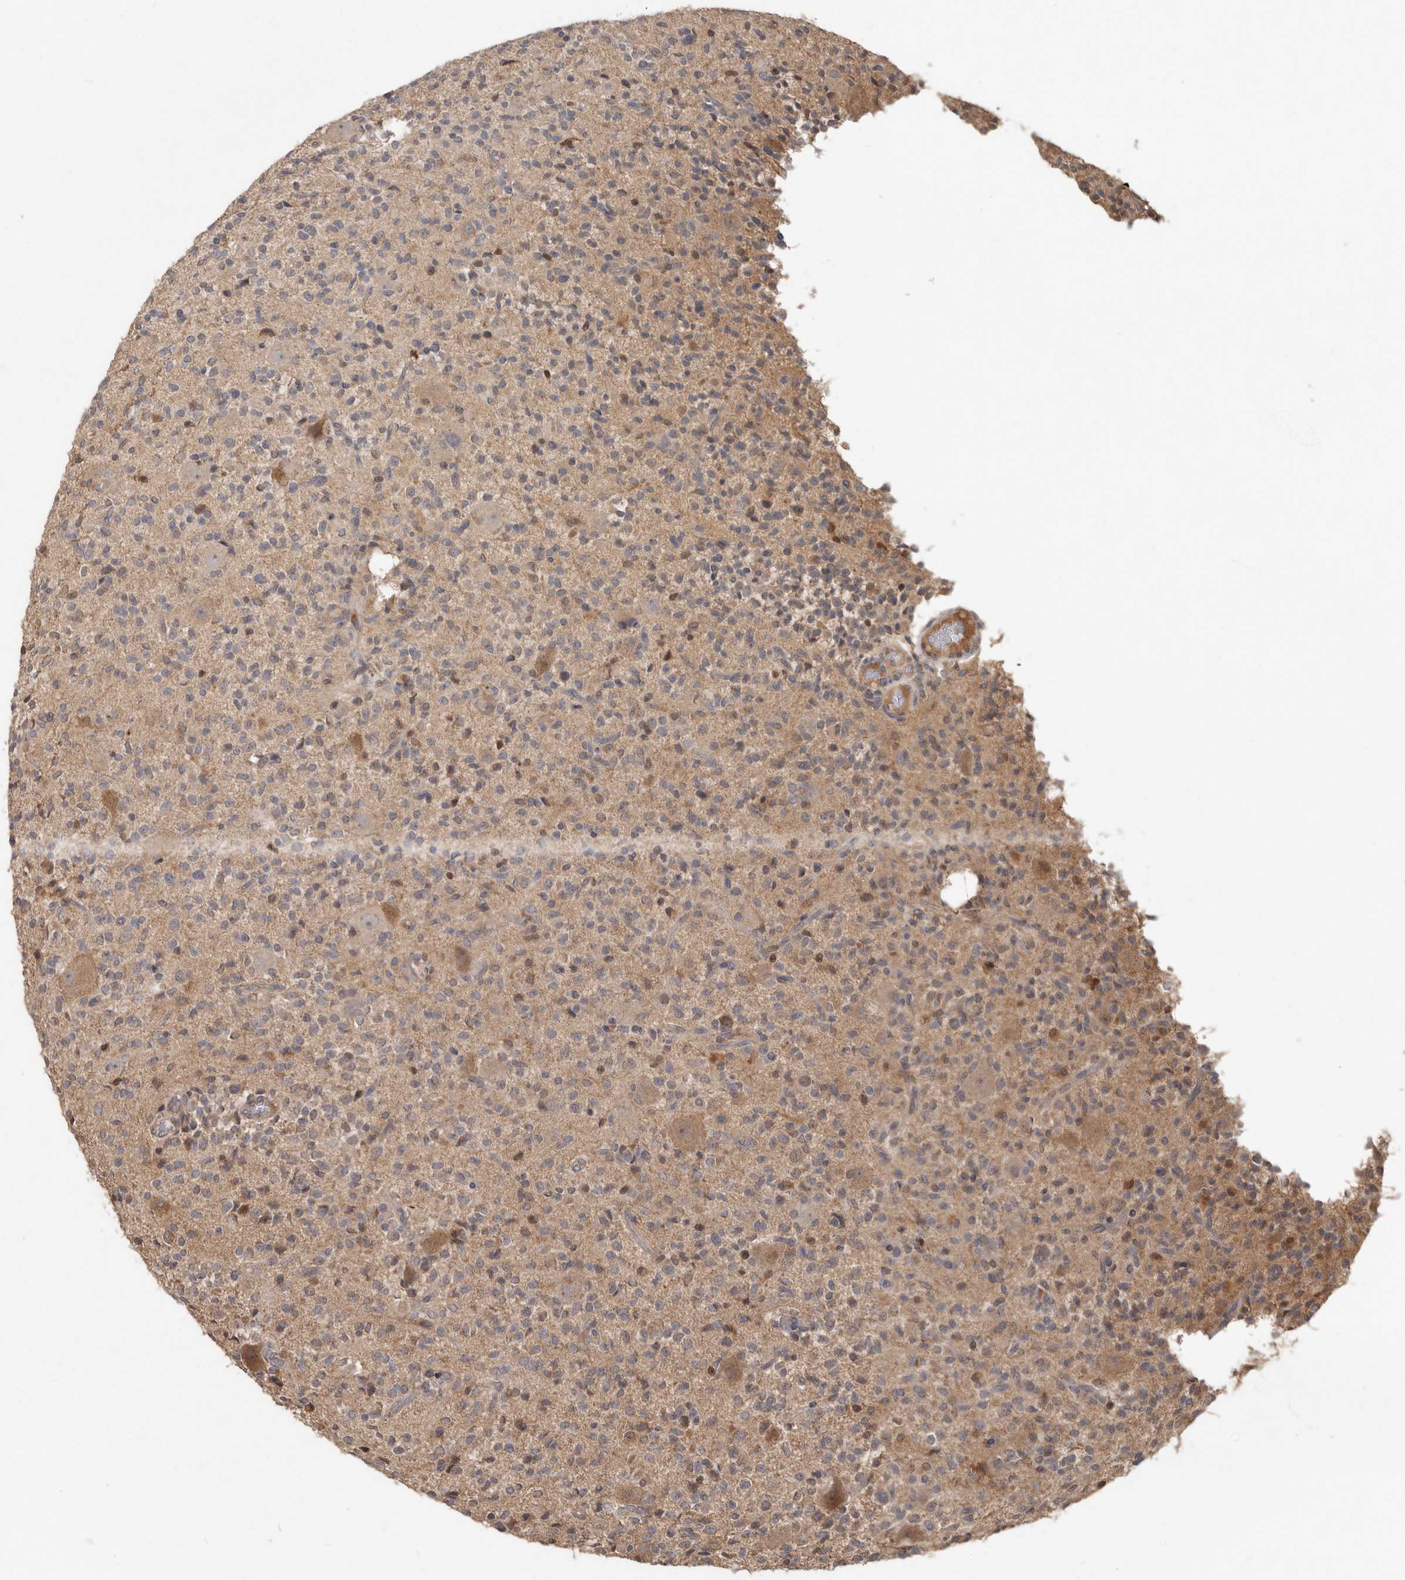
{"staining": {"intensity": "weak", "quantity": ">75%", "location": "cytoplasmic/membranous"}, "tissue": "glioma", "cell_type": "Tumor cells", "image_type": "cancer", "snomed": [{"axis": "morphology", "description": "Glioma, malignant, High grade"}, {"axis": "topography", "description": "Brain"}], "caption": "Immunohistochemical staining of malignant glioma (high-grade) reveals low levels of weak cytoplasmic/membranous protein expression in approximately >75% of tumor cells.", "gene": "KIF26B", "patient": {"sex": "male", "age": 34}}